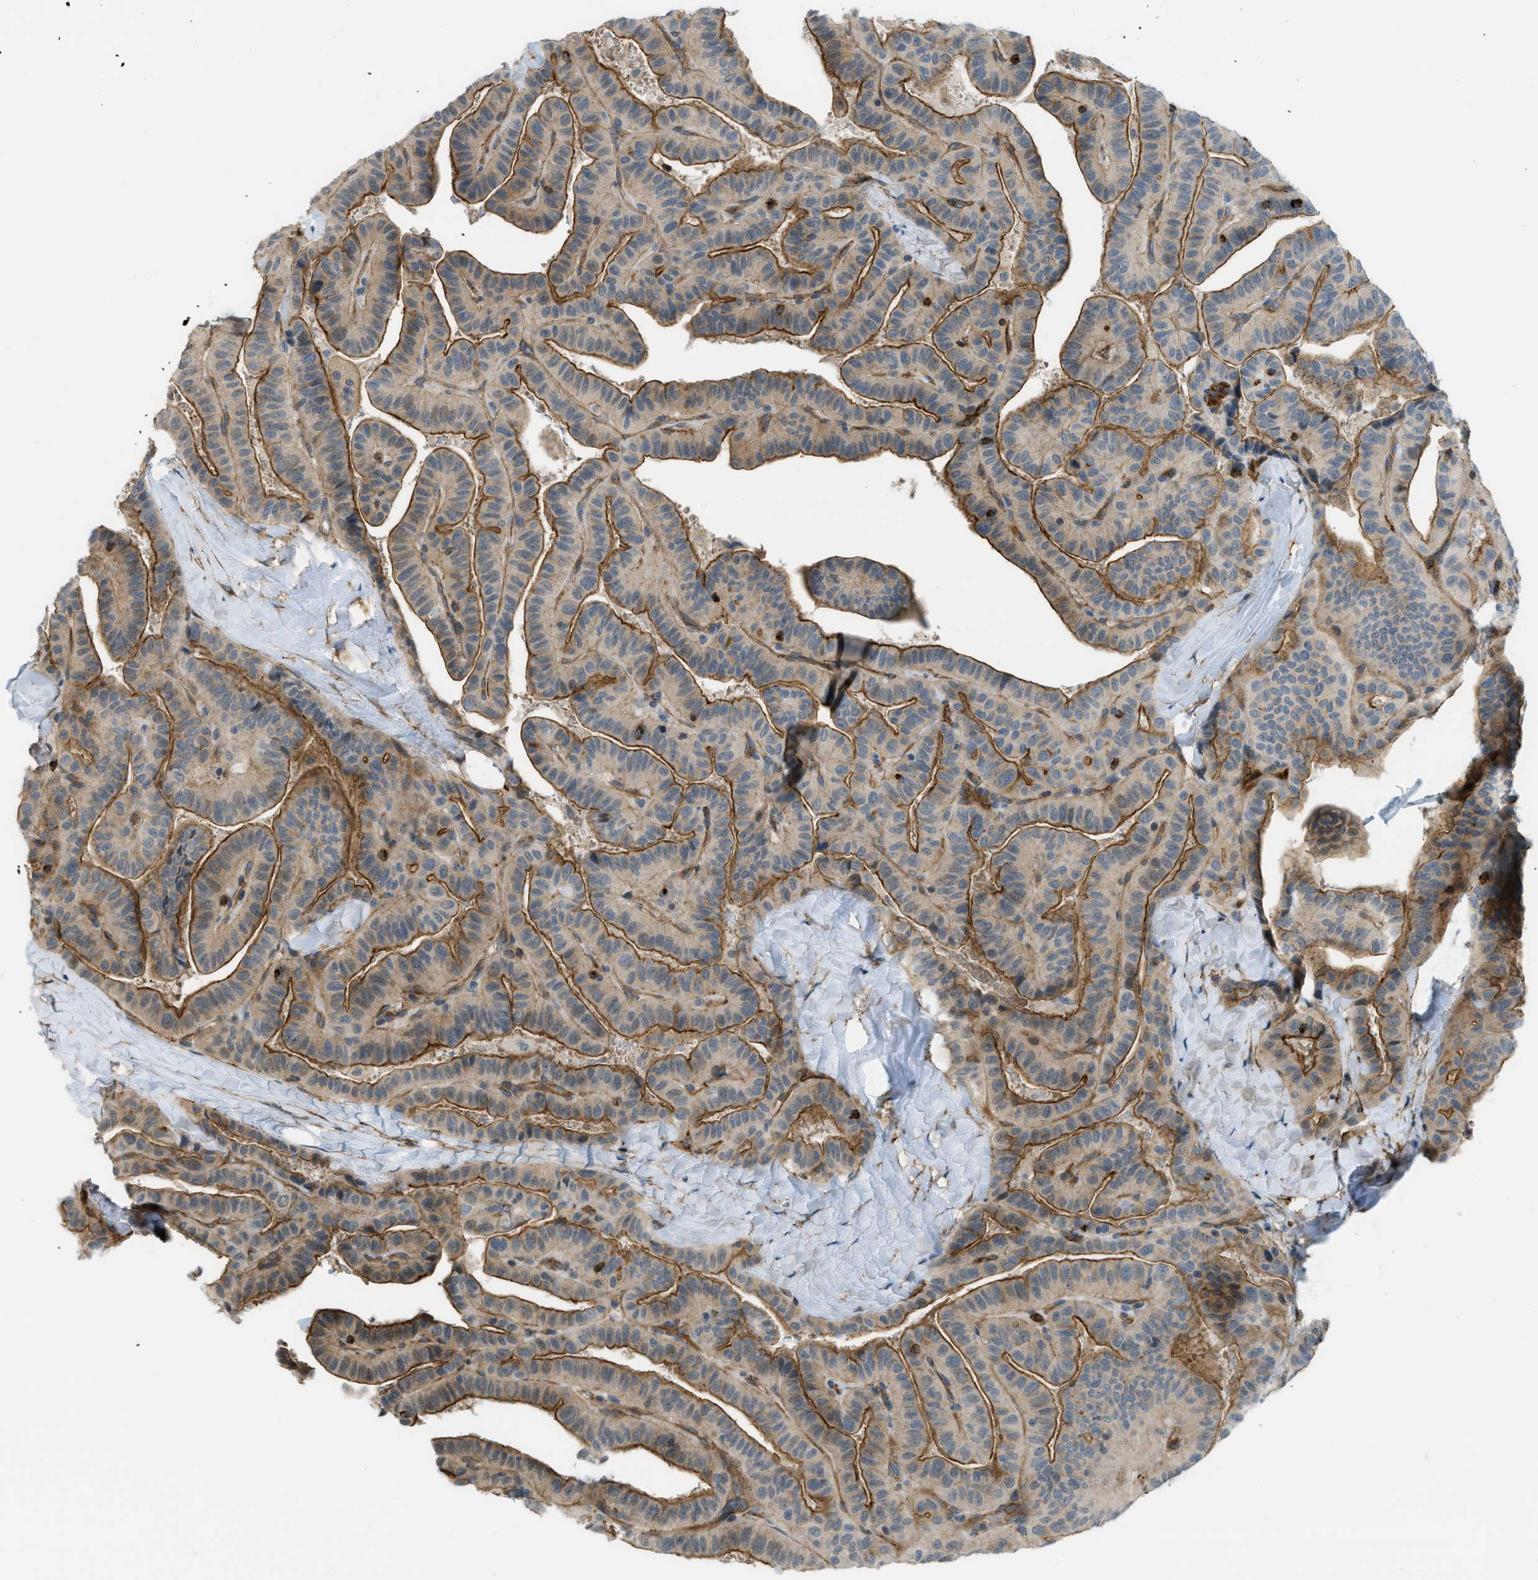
{"staining": {"intensity": "moderate", "quantity": ">75%", "location": "cytoplasmic/membranous"}, "tissue": "thyroid cancer", "cell_type": "Tumor cells", "image_type": "cancer", "snomed": [{"axis": "morphology", "description": "Papillary adenocarcinoma, NOS"}, {"axis": "topography", "description": "Thyroid gland"}], "caption": "Brown immunohistochemical staining in thyroid cancer (papillary adenocarcinoma) displays moderate cytoplasmic/membranous expression in approximately >75% of tumor cells. The protein is shown in brown color, while the nuclei are stained blue.", "gene": "KIAA1671", "patient": {"sex": "male", "age": 77}}